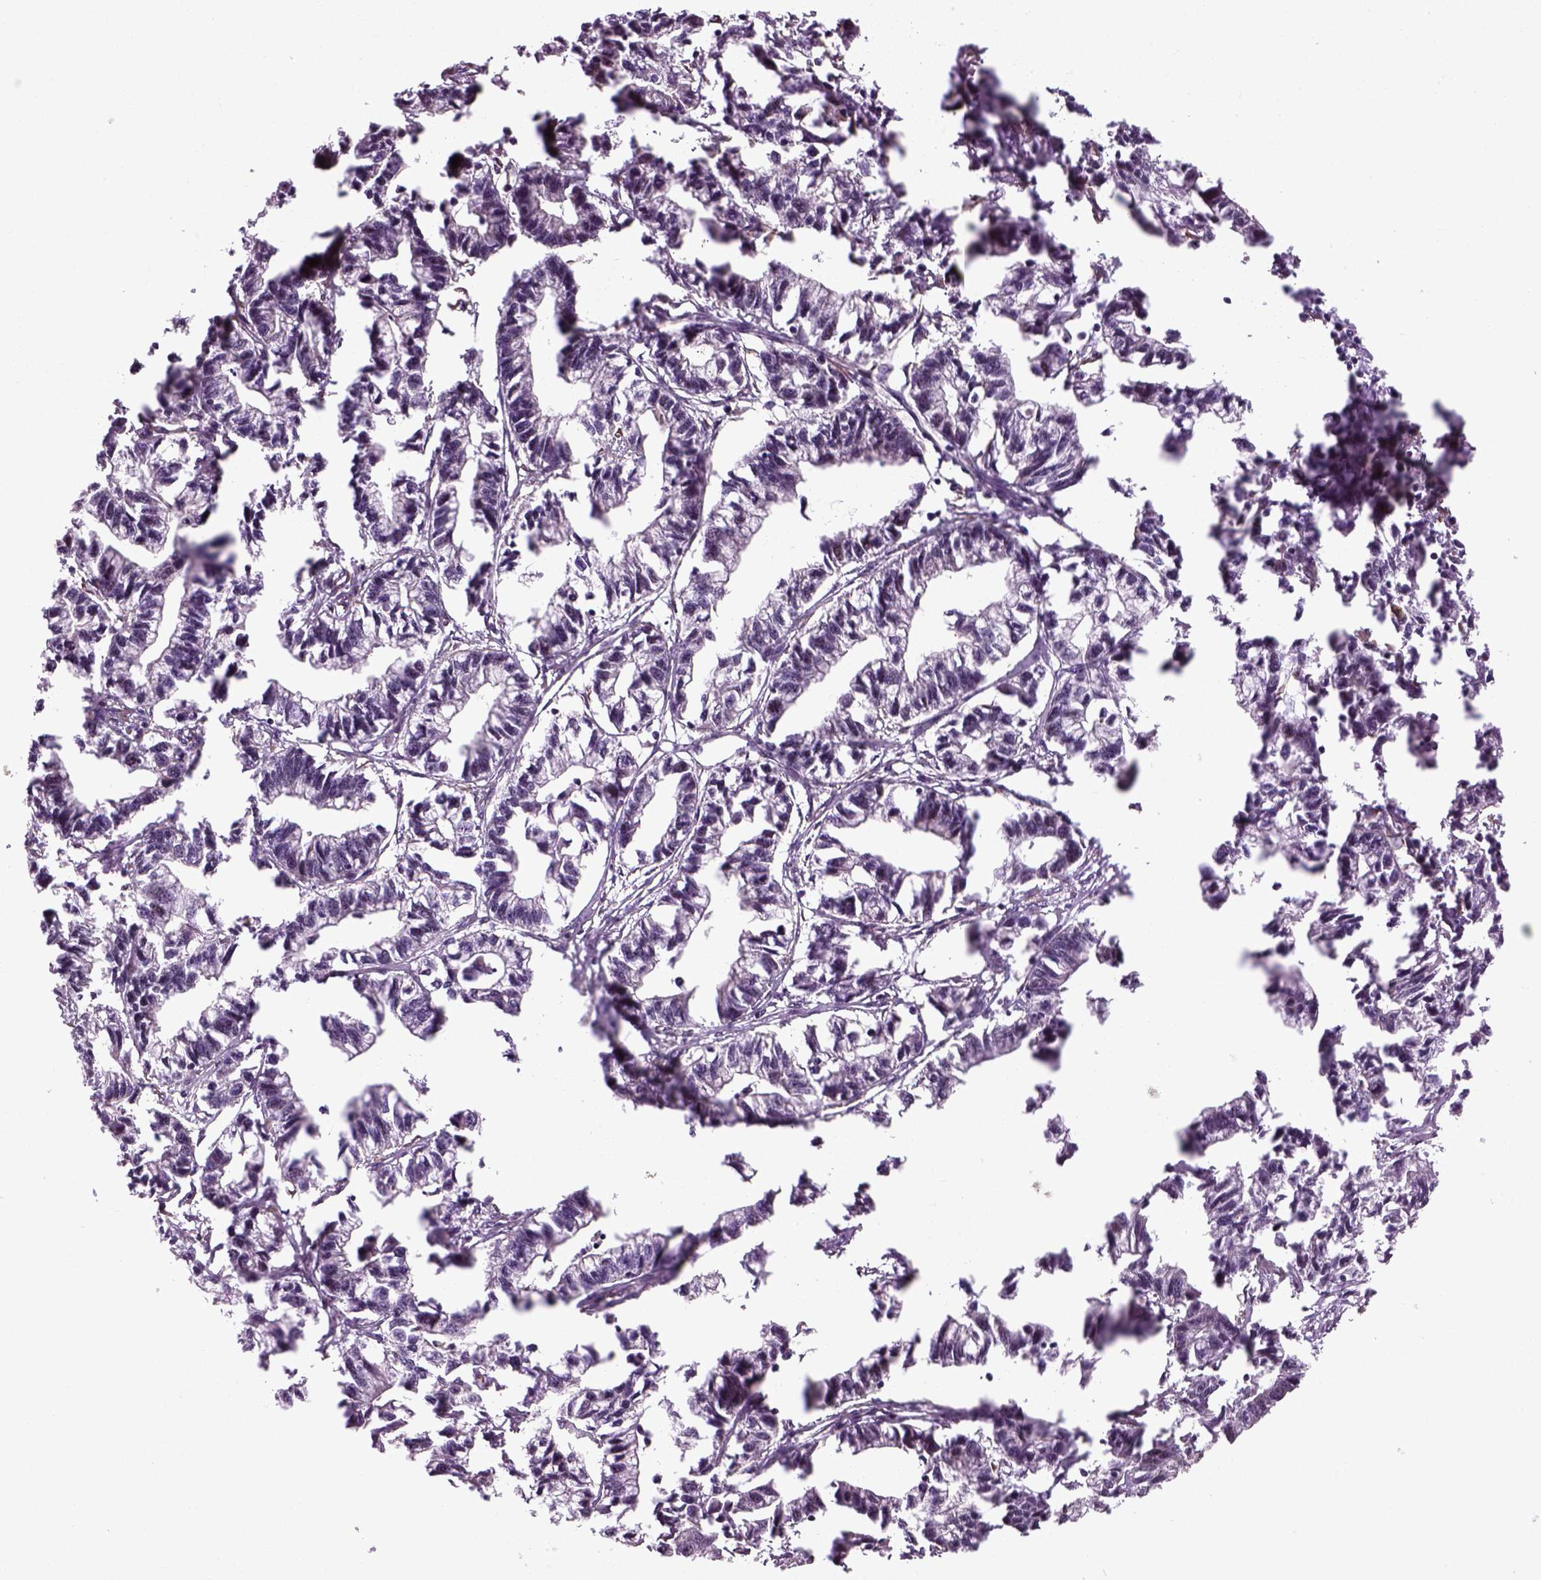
{"staining": {"intensity": "negative", "quantity": "none", "location": "none"}, "tissue": "stomach cancer", "cell_type": "Tumor cells", "image_type": "cancer", "snomed": [{"axis": "morphology", "description": "Adenocarcinoma, NOS"}, {"axis": "topography", "description": "Stomach"}], "caption": "Immunohistochemistry image of adenocarcinoma (stomach) stained for a protein (brown), which exhibits no staining in tumor cells. (DAB (3,3'-diaminobenzidine) immunohistochemistry (IHC), high magnification).", "gene": "XK", "patient": {"sex": "male", "age": 83}}